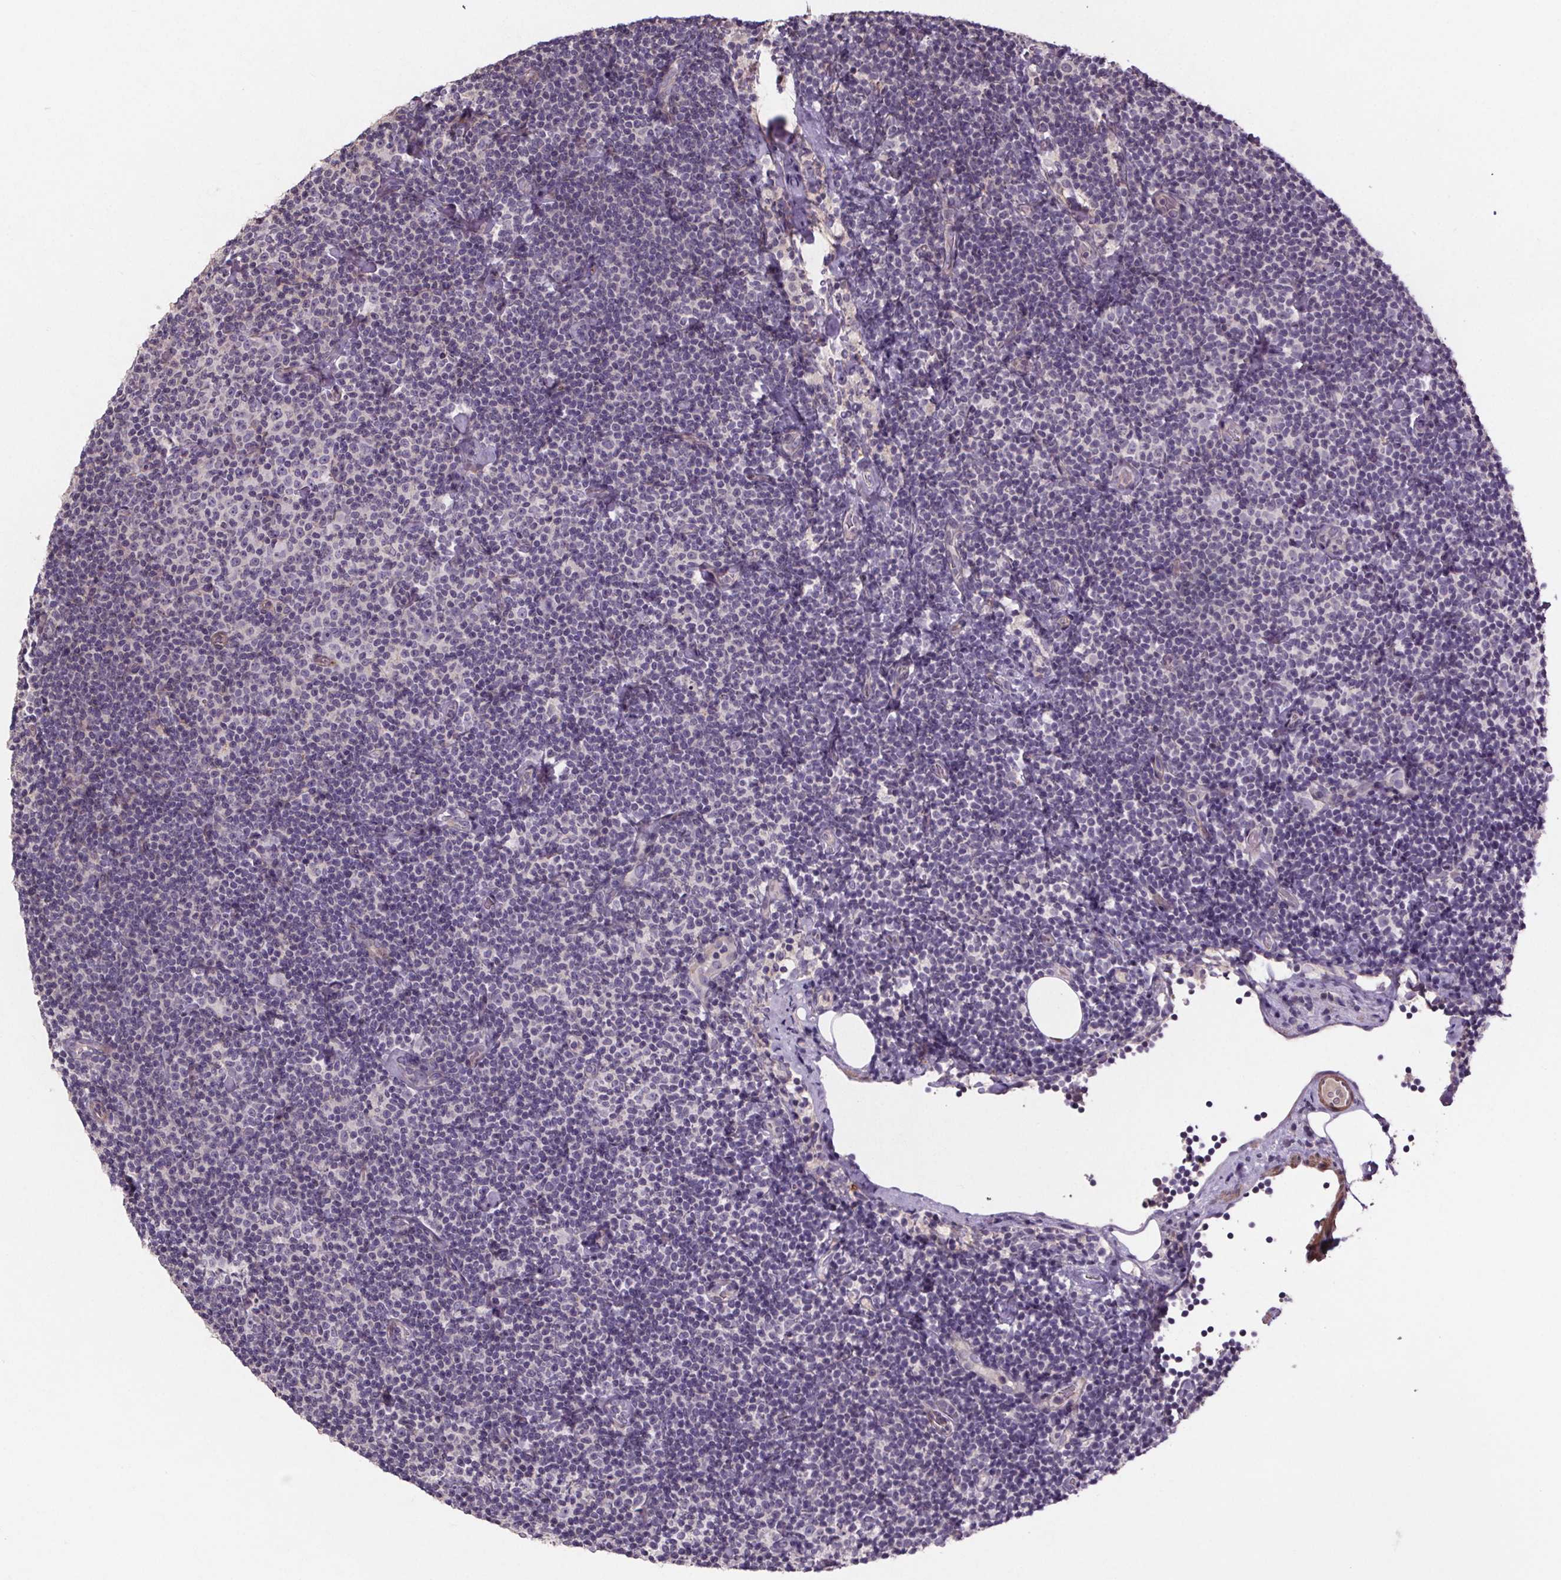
{"staining": {"intensity": "negative", "quantity": "none", "location": "none"}, "tissue": "lymphoma", "cell_type": "Tumor cells", "image_type": "cancer", "snomed": [{"axis": "morphology", "description": "Malignant lymphoma, non-Hodgkin's type, Low grade"}, {"axis": "topography", "description": "Lymph node"}], "caption": "Tumor cells are negative for protein expression in human malignant lymphoma, non-Hodgkin's type (low-grade). Brightfield microscopy of immunohistochemistry (IHC) stained with DAB (brown) and hematoxylin (blue), captured at high magnification.", "gene": "CLN3", "patient": {"sex": "male", "age": 81}}